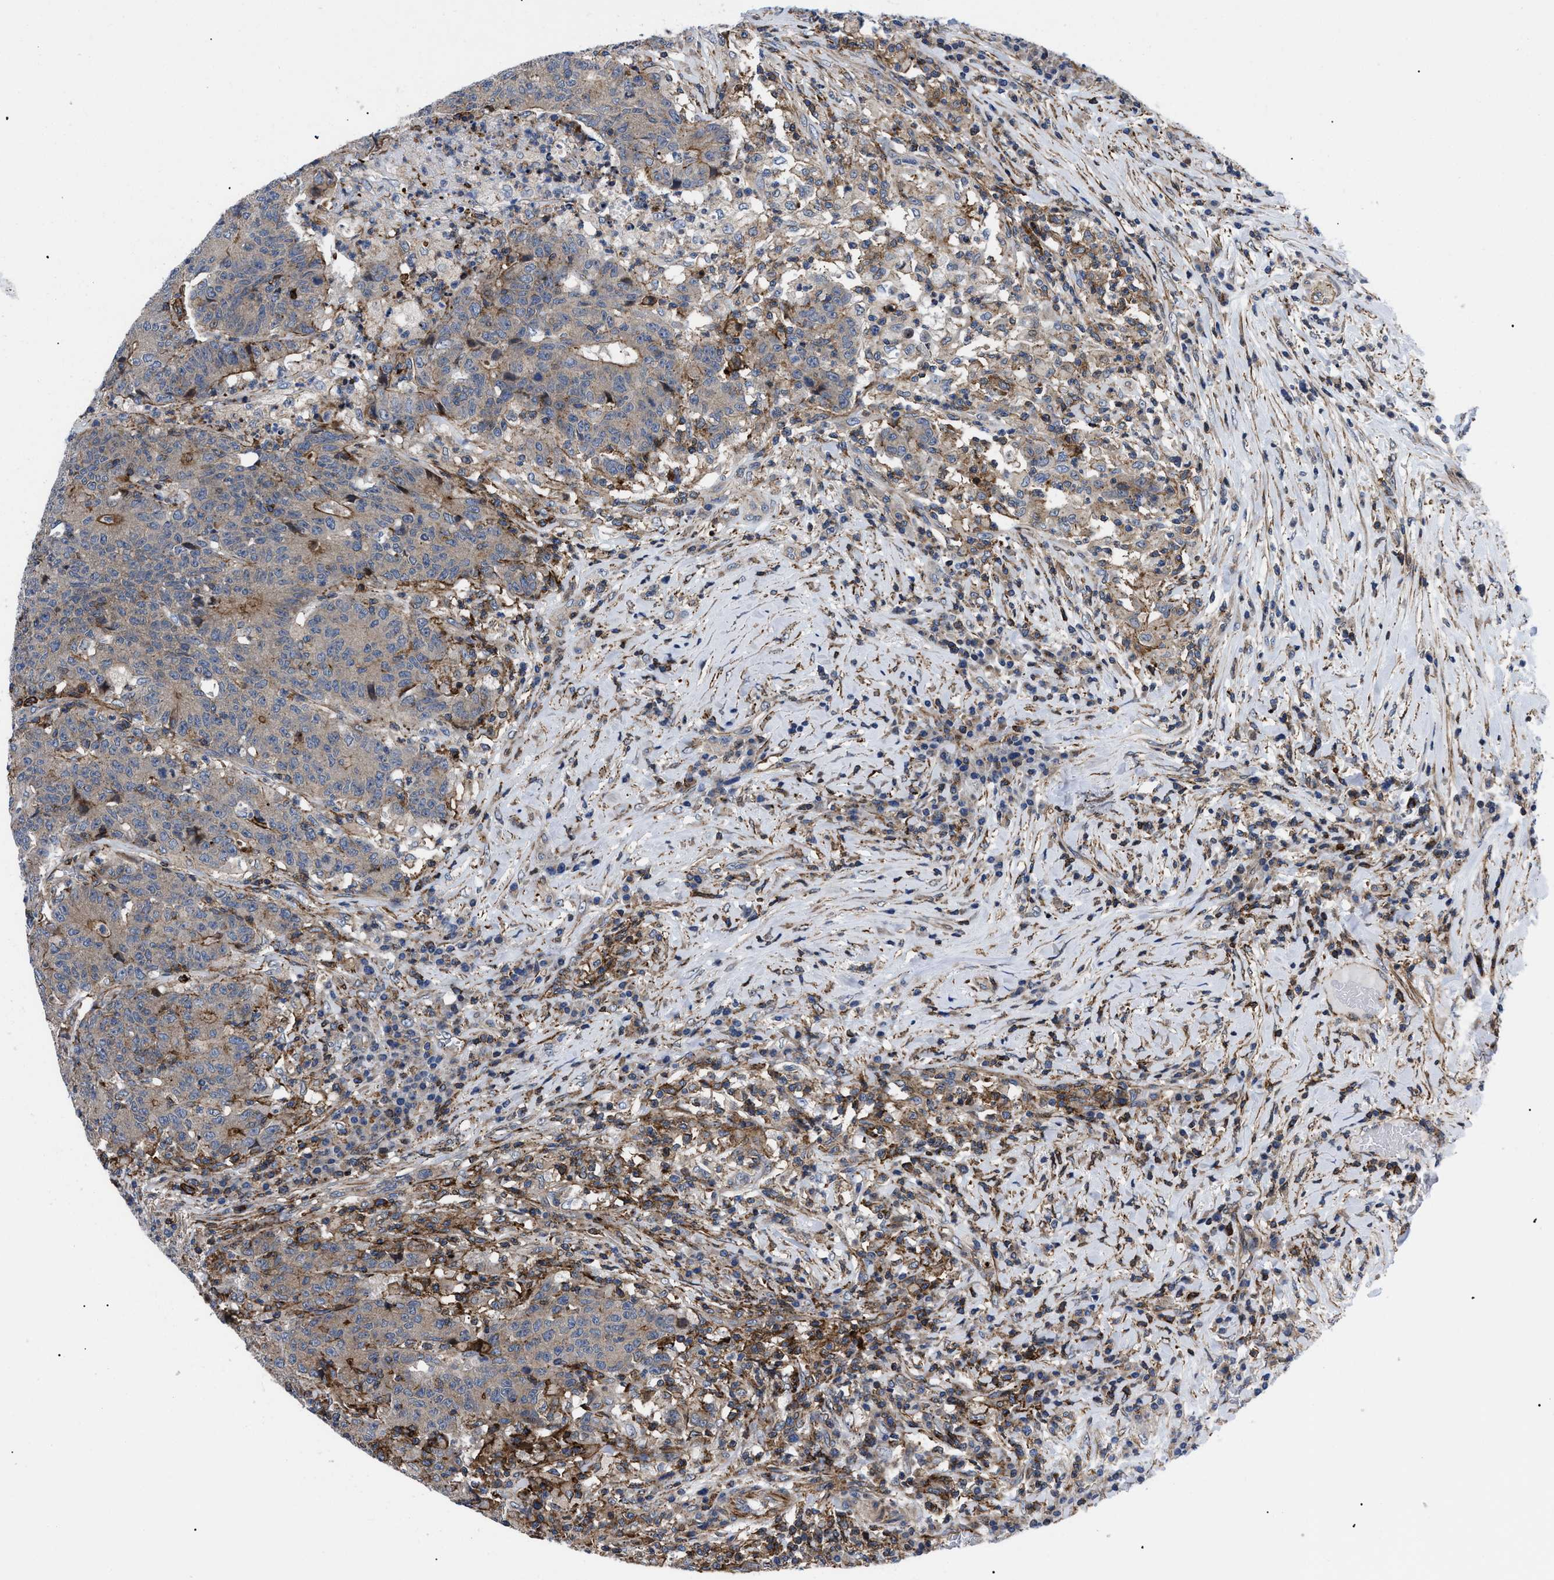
{"staining": {"intensity": "moderate", "quantity": ">75%", "location": "cytoplasmic/membranous"}, "tissue": "colorectal cancer", "cell_type": "Tumor cells", "image_type": "cancer", "snomed": [{"axis": "morphology", "description": "Normal tissue, NOS"}, {"axis": "morphology", "description": "Adenocarcinoma, NOS"}, {"axis": "topography", "description": "Colon"}], "caption": "A histopathology image of colorectal adenocarcinoma stained for a protein displays moderate cytoplasmic/membranous brown staining in tumor cells.", "gene": "SPAST", "patient": {"sex": "female", "age": 75}}